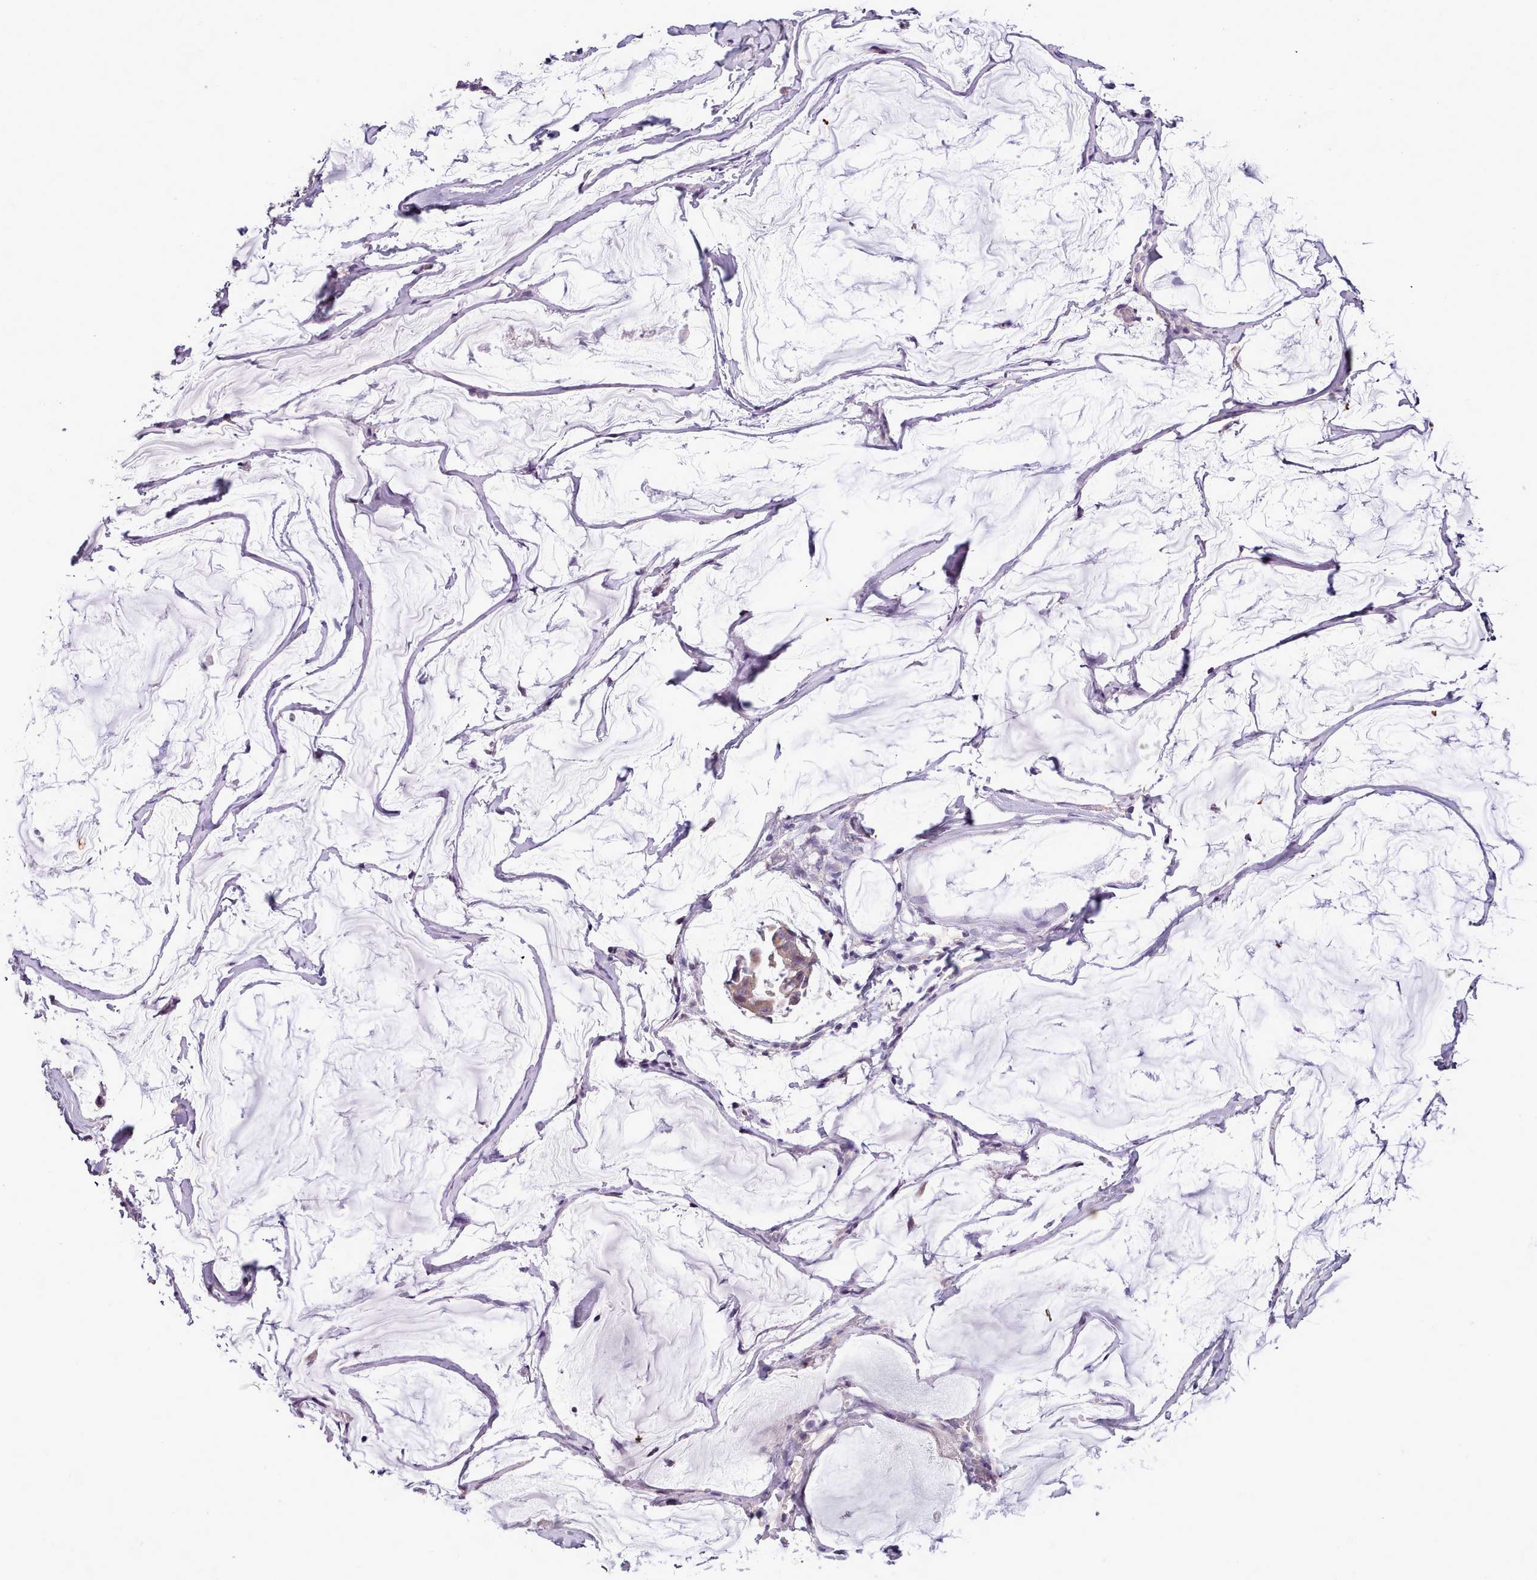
{"staining": {"intensity": "weak", "quantity": "<25%", "location": "cytoplasmic/membranous"}, "tissue": "ovarian cancer", "cell_type": "Tumor cells", "image_type": "cancer", "snomed": [{"axis": "morphology", "description": "Cystadenocarcinoma, mucinous, NOS"}, {"axis": "topography", "description": "Ovary"}], "caption": "Tumor cells are negative for protein expression in human mucinous cystadenocarcinoma (ovarian).", "gene": "SETX", "patient": {"sex": "female", "age": 73}}